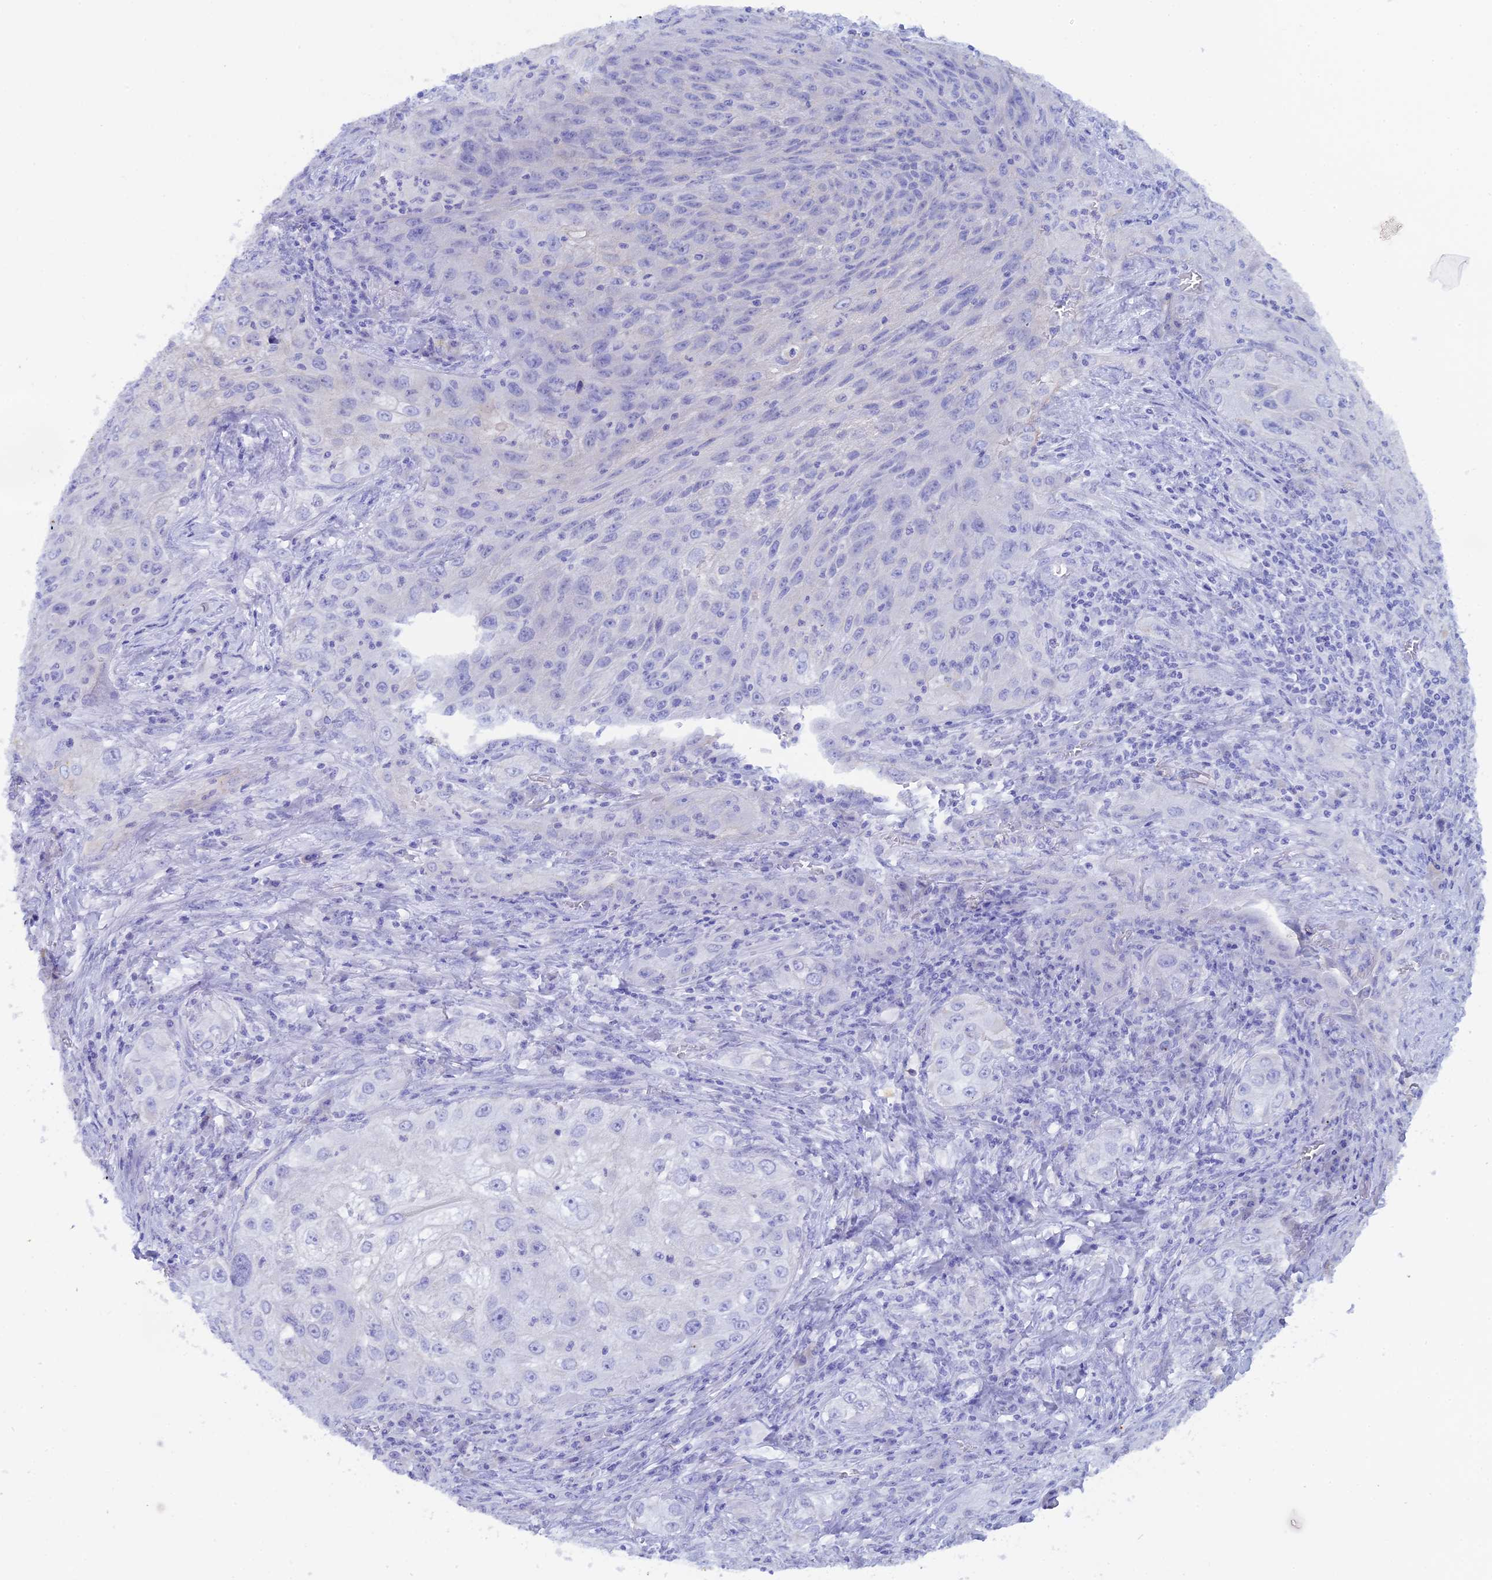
{"staining": {"intensity": "negative", "quantity": "none", "location": "none"}, "tissue": "lung cancer", "cell_type": "Tumor cells", "image_type": "cancer", "snomed": [{"axis": "morphology", "description": "Squamous cell carcinoma, NOS"}, {"axis": "topography", "description": "Lung"}], "caption": "This is an immunohistochemistry histopathology image of lung cancer. There is no expression in tumor cells.", "gene": "REG1A", "patient": {"sex": "female", "age": 69}}